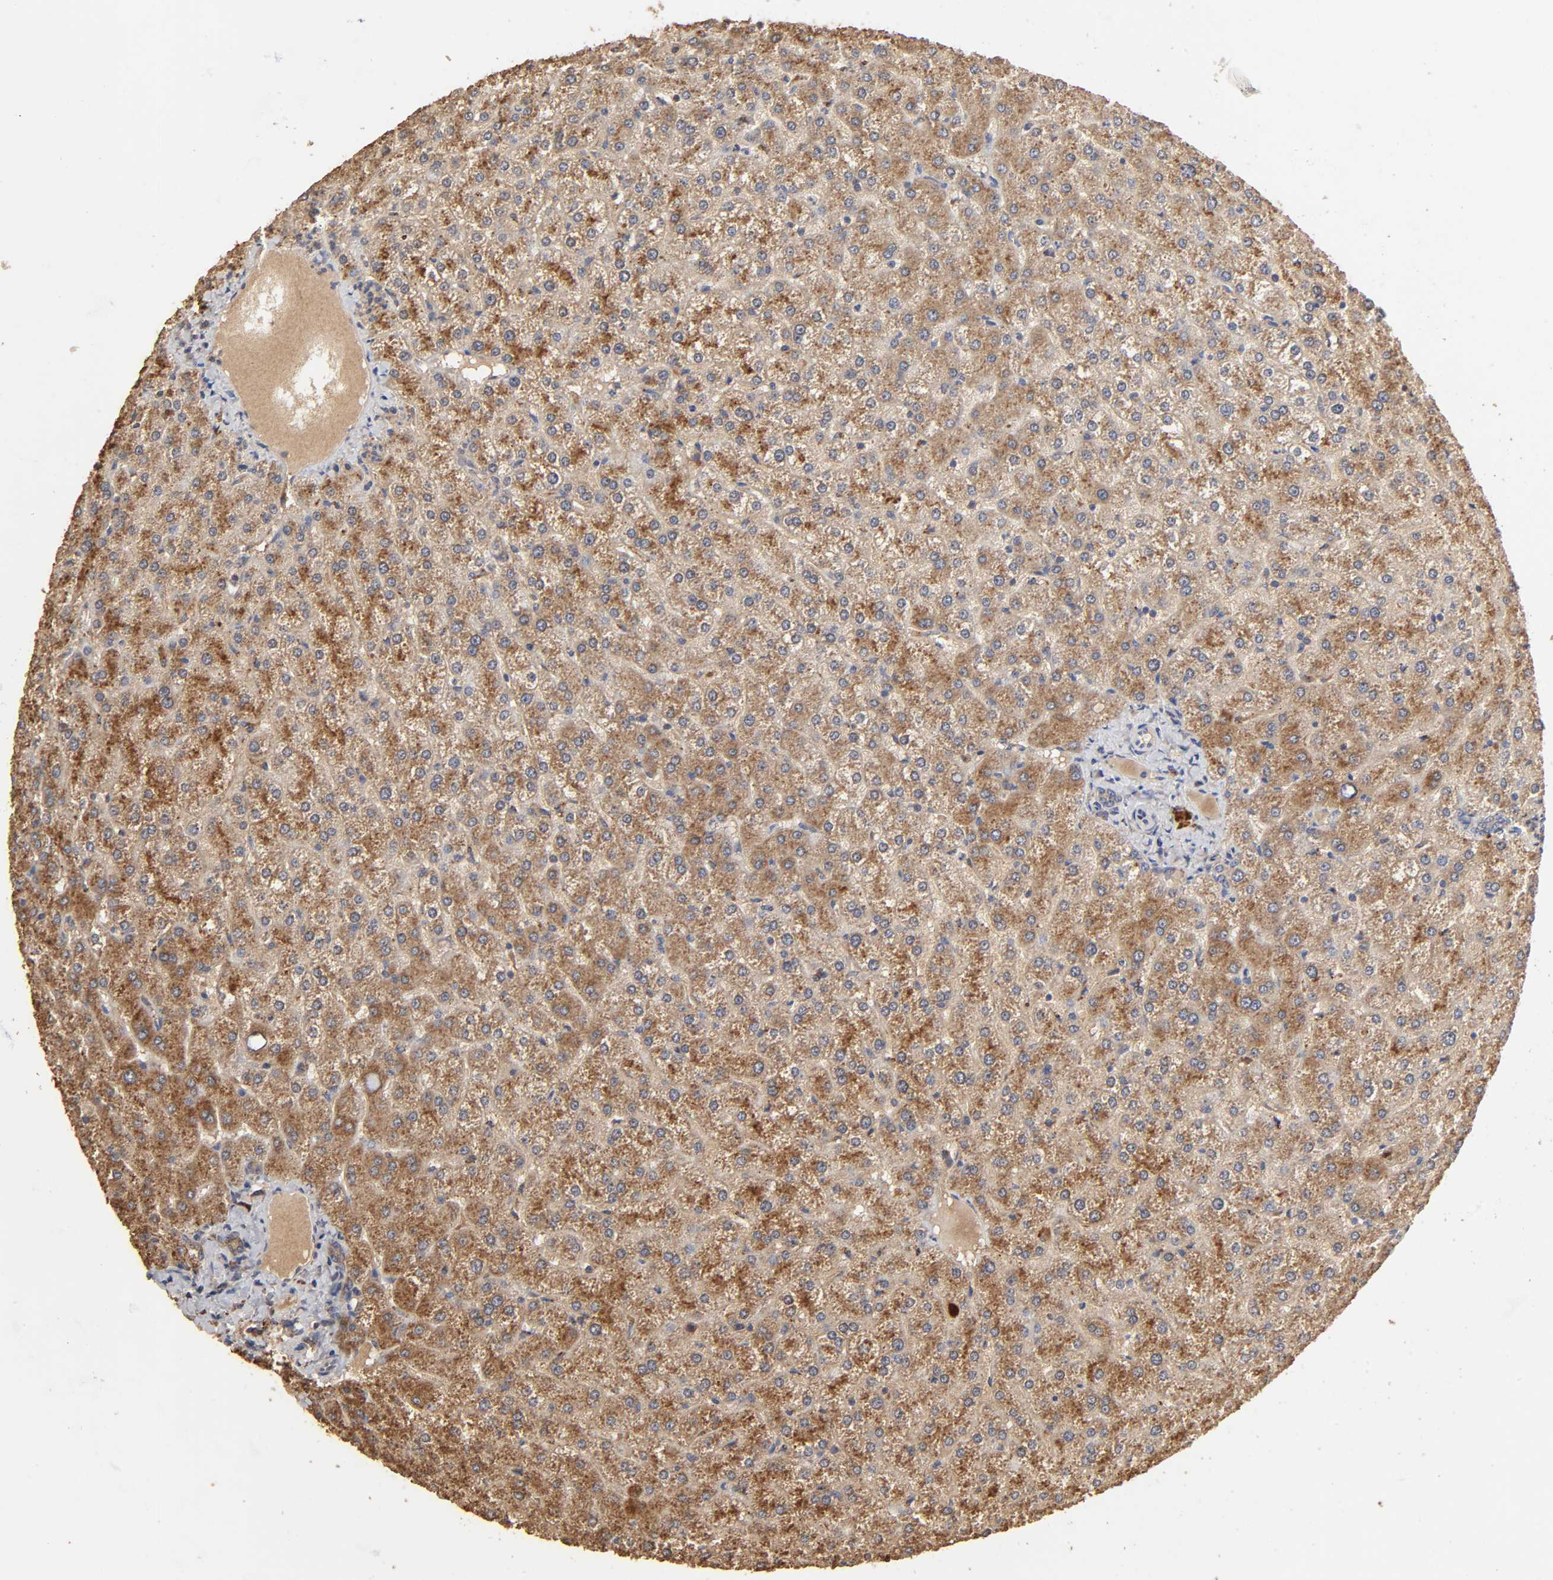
{"staining": {"intensity": "weak", "quantity": ">75%", "location": "cytoplasmic/membranous"}, "tissue": "liver", "cell_type": "Cholangiocytes", "image_type": "normal", "snomed": [{"axis": "morphology", "description": "Normal tissue, NOS"}, {"axis": "topography", "description": "Liver"}], "caption": "Cholangiocytes show low levels of weak cytoplasmic/membranous expression in about >75% of cells in normal human liver. Immunohistochemistry (ihc) stains the protein of interest in brown and the nuclei are stained blue.", "gene": "EIF4G2", "patient": {"sex": "female", "age": 32}}